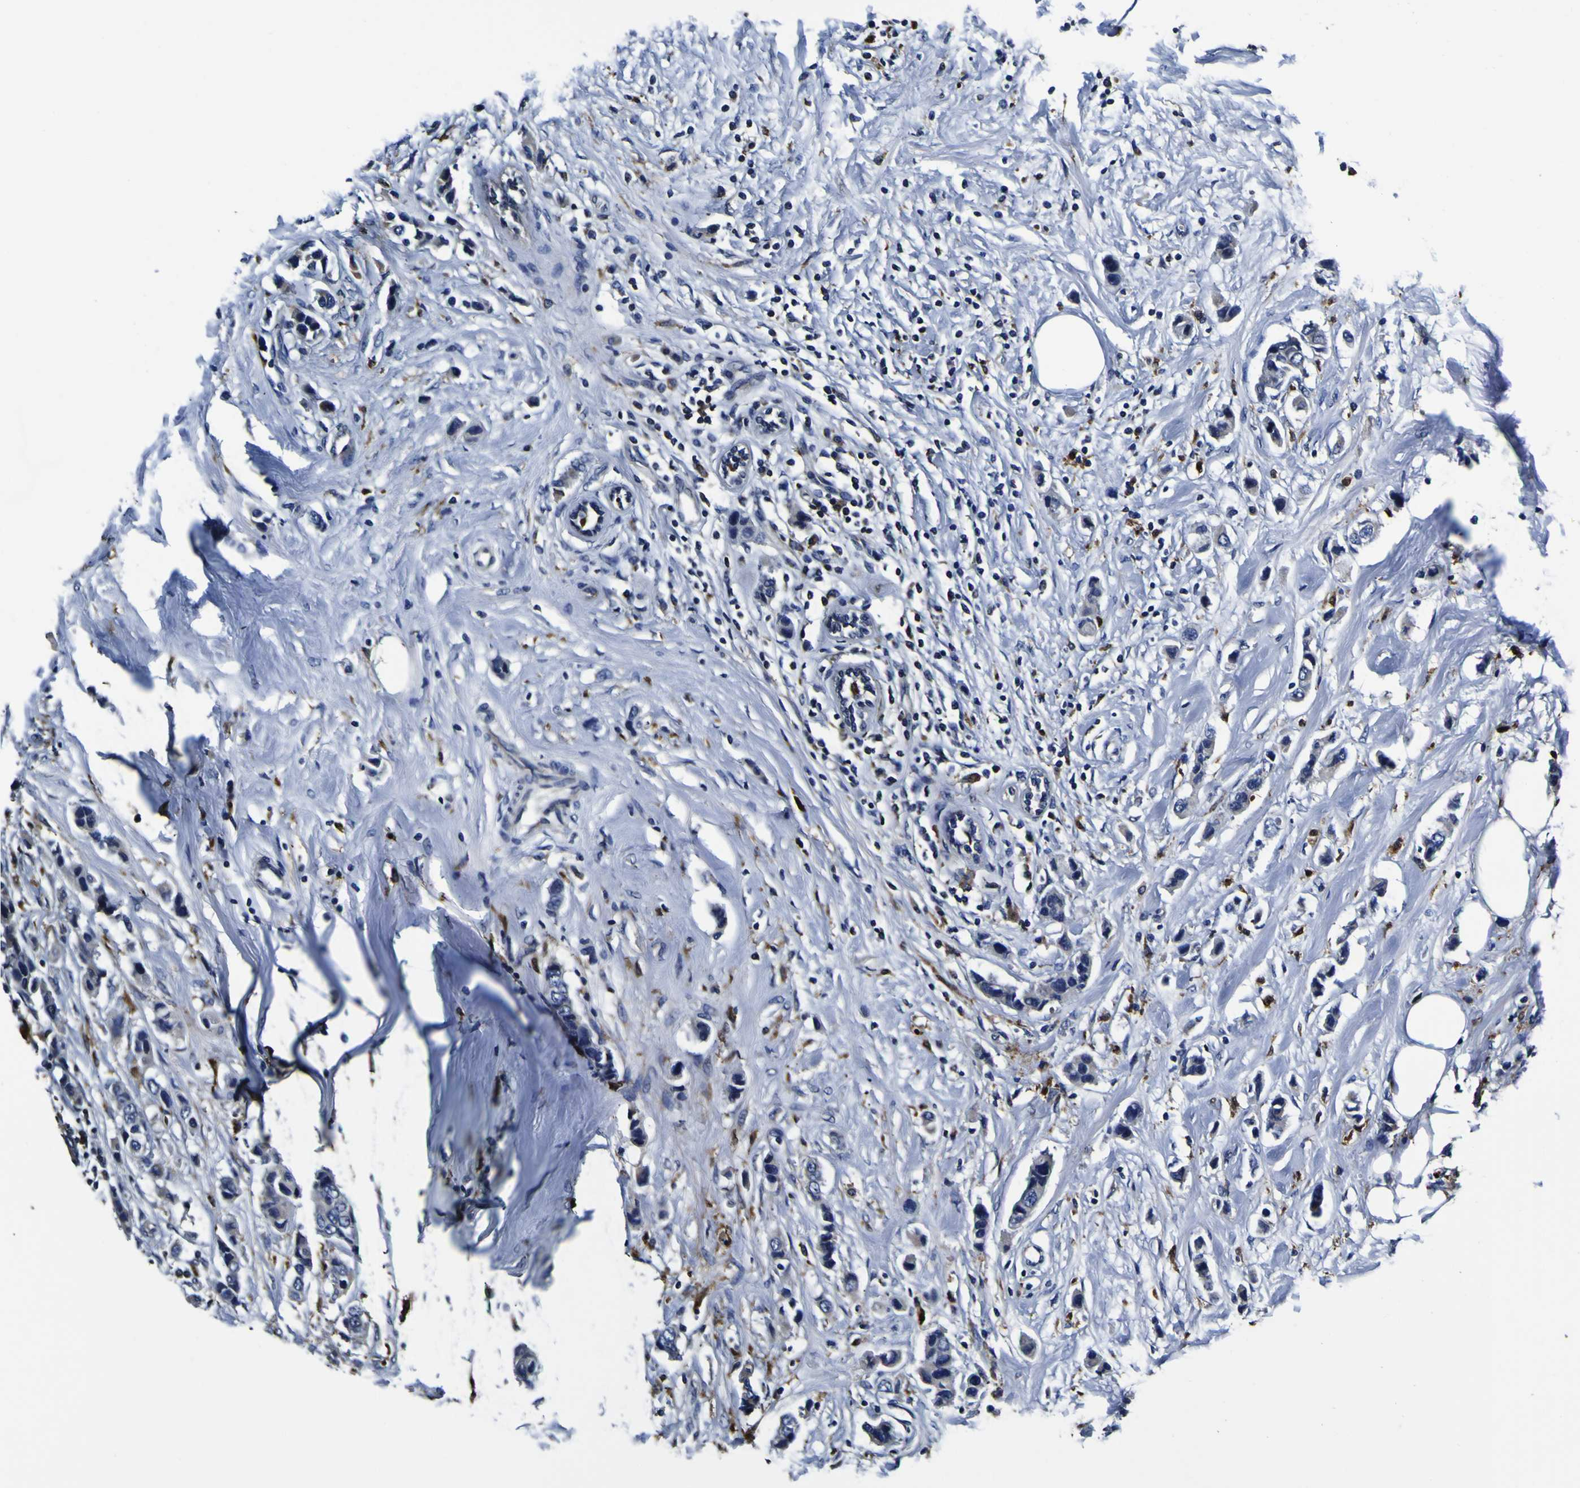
{"staining": {"intensity": "negative", "quantity": "none", "location": "none"}, "tissue": "breast cancer", "cell_type": "Tumor cells", "image_type": "cancer", "snomed": [{"axis": "morphology", "description": "Normal tissue, NOS"}, {"axis": "morphology", "description": "Duct carcinoma"}, {"axis": "topography", "description": "Breast"}], "caption": "Histopathology image shows no significant protein expression in tumor cells of breast invasive ductal carcinoma.", "gene": "GPX1", "patient": {"sex": "female", "age": 50}}